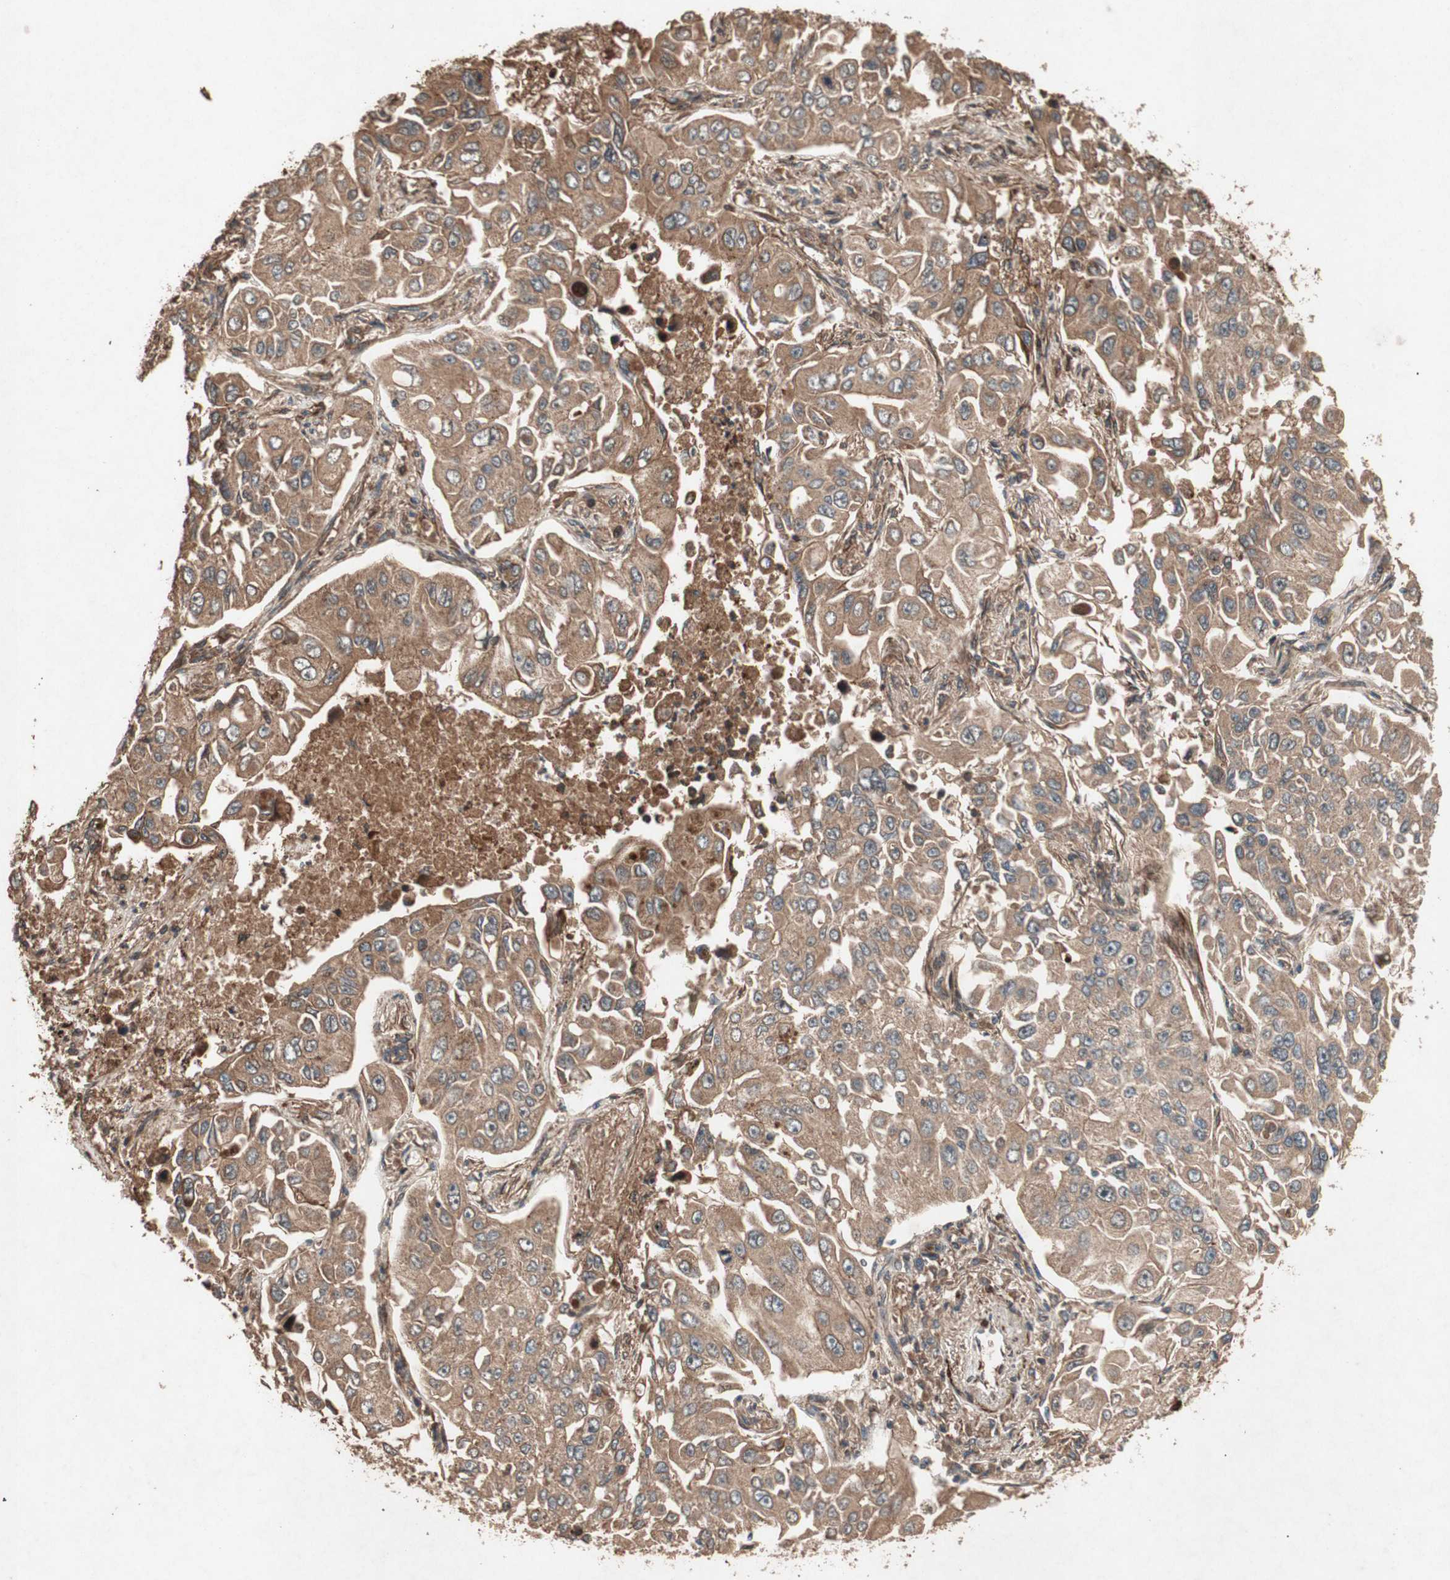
{"staining": {"intensity": "moderate", "quantity": ">75%", "location": "cytoplasmic/membranous"}, "tissue": "lung cancer", "cell_type": "Tumor cells", "image_type": "cancer", "snomed": [{"axis": "morphology", "description": "Adenocarcinoma, NOS"}, {"axis": "topography", "description": "Lung"}], "caption": "This is an image of immunohistochemistry staining of lung adenocarcinoma, which shows moderate staining in the cytoplasmic/membranous of tumor cells.", "gene": "RAB1A", "patient": {"sex": "male", "age": 84}}